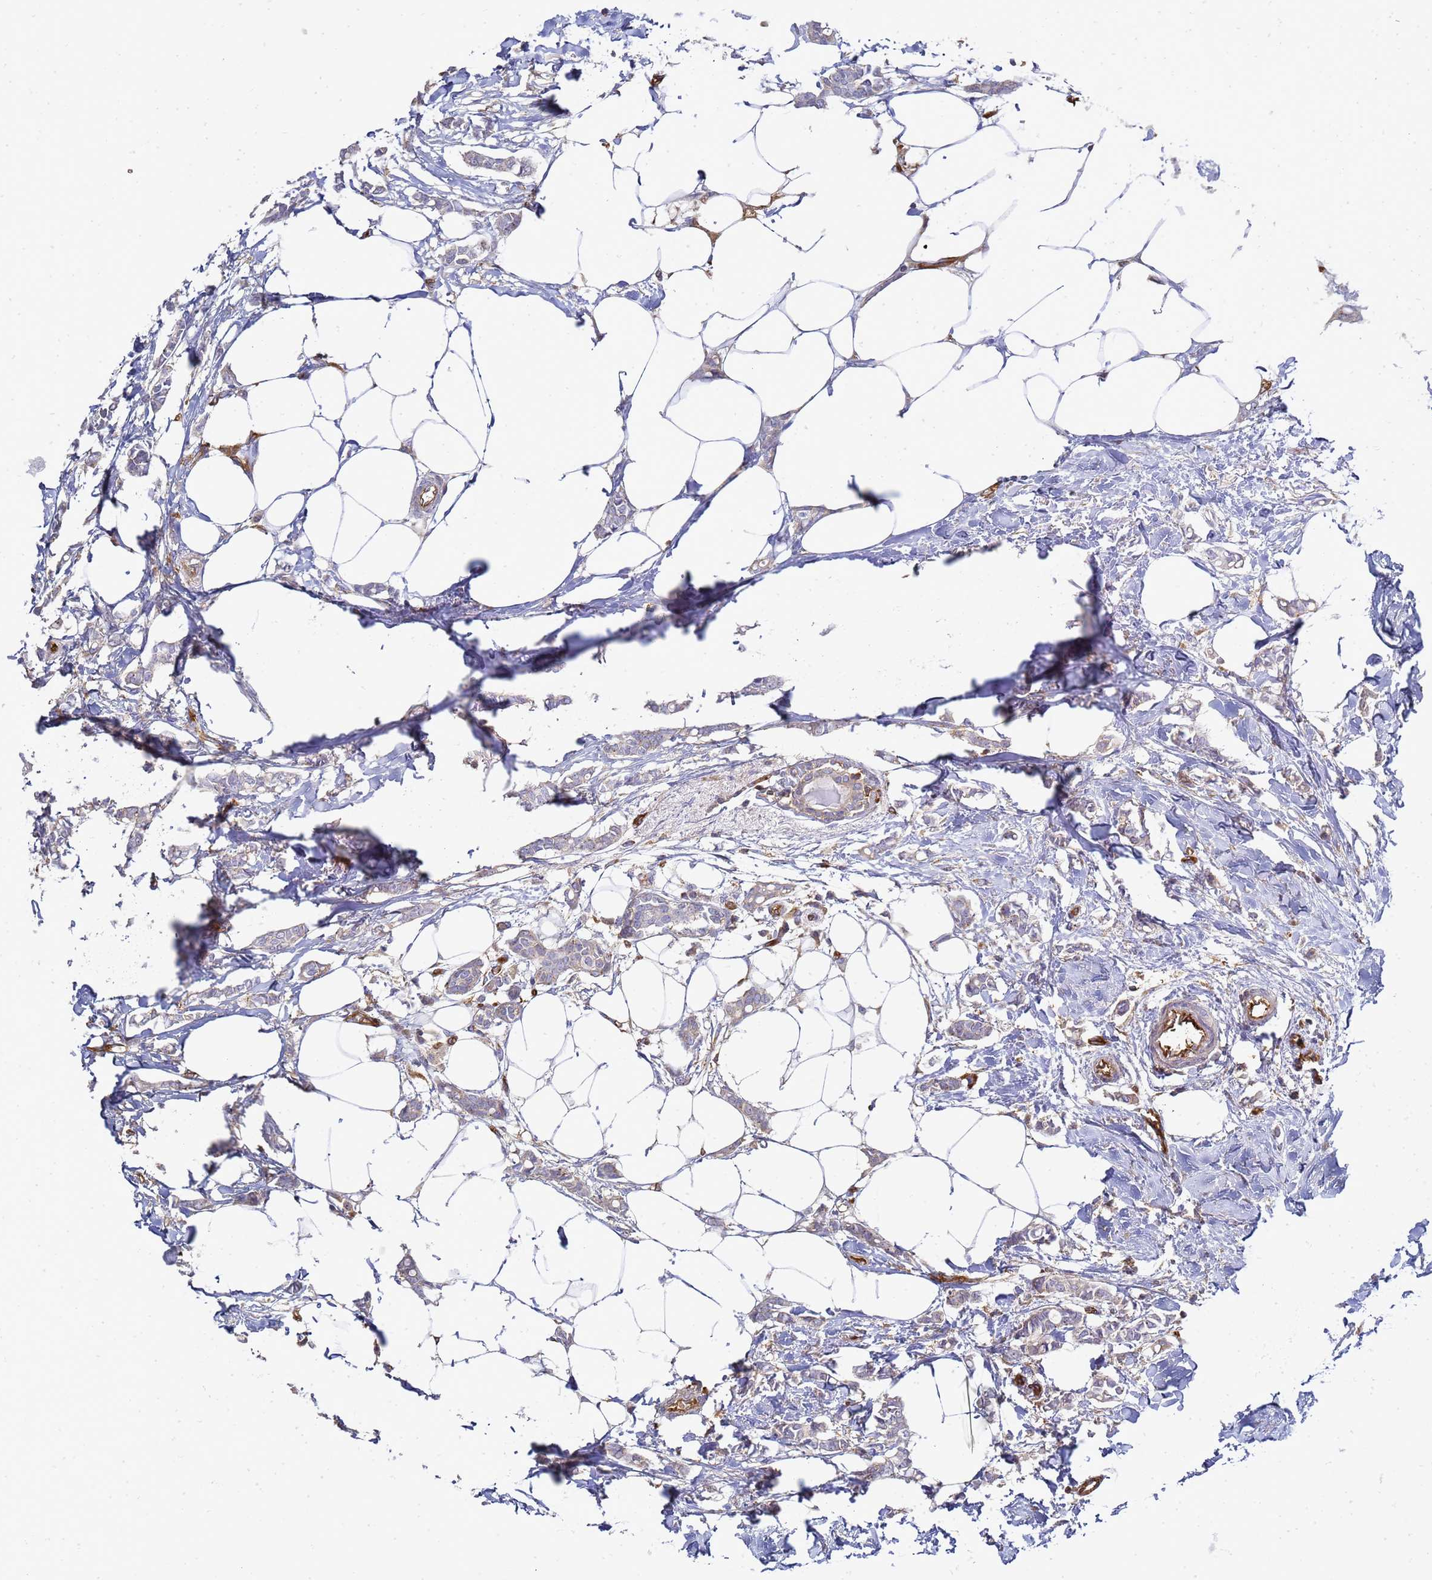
{"staining": {"intensity": "negative", "quantity": "none", "location": "none"}, "tissue": "breast cancer", "cell_type": "Tumor cells", "image_type": "cancer", "snomed": [{"axis": "morphology", "description": "Duct carcinoma"}, {"axis": "topography", "description": "Breast"}], "caption": "High power microscopy histopathology image of an immunohistochemistry (IHC) photomicrograph of breast cancer (infiltrating ductal carcinoma), revealing no significant staining in tumor cells.", "gene": "ZBTB8OS", "patient": {"sex": "female", "age": 41}}